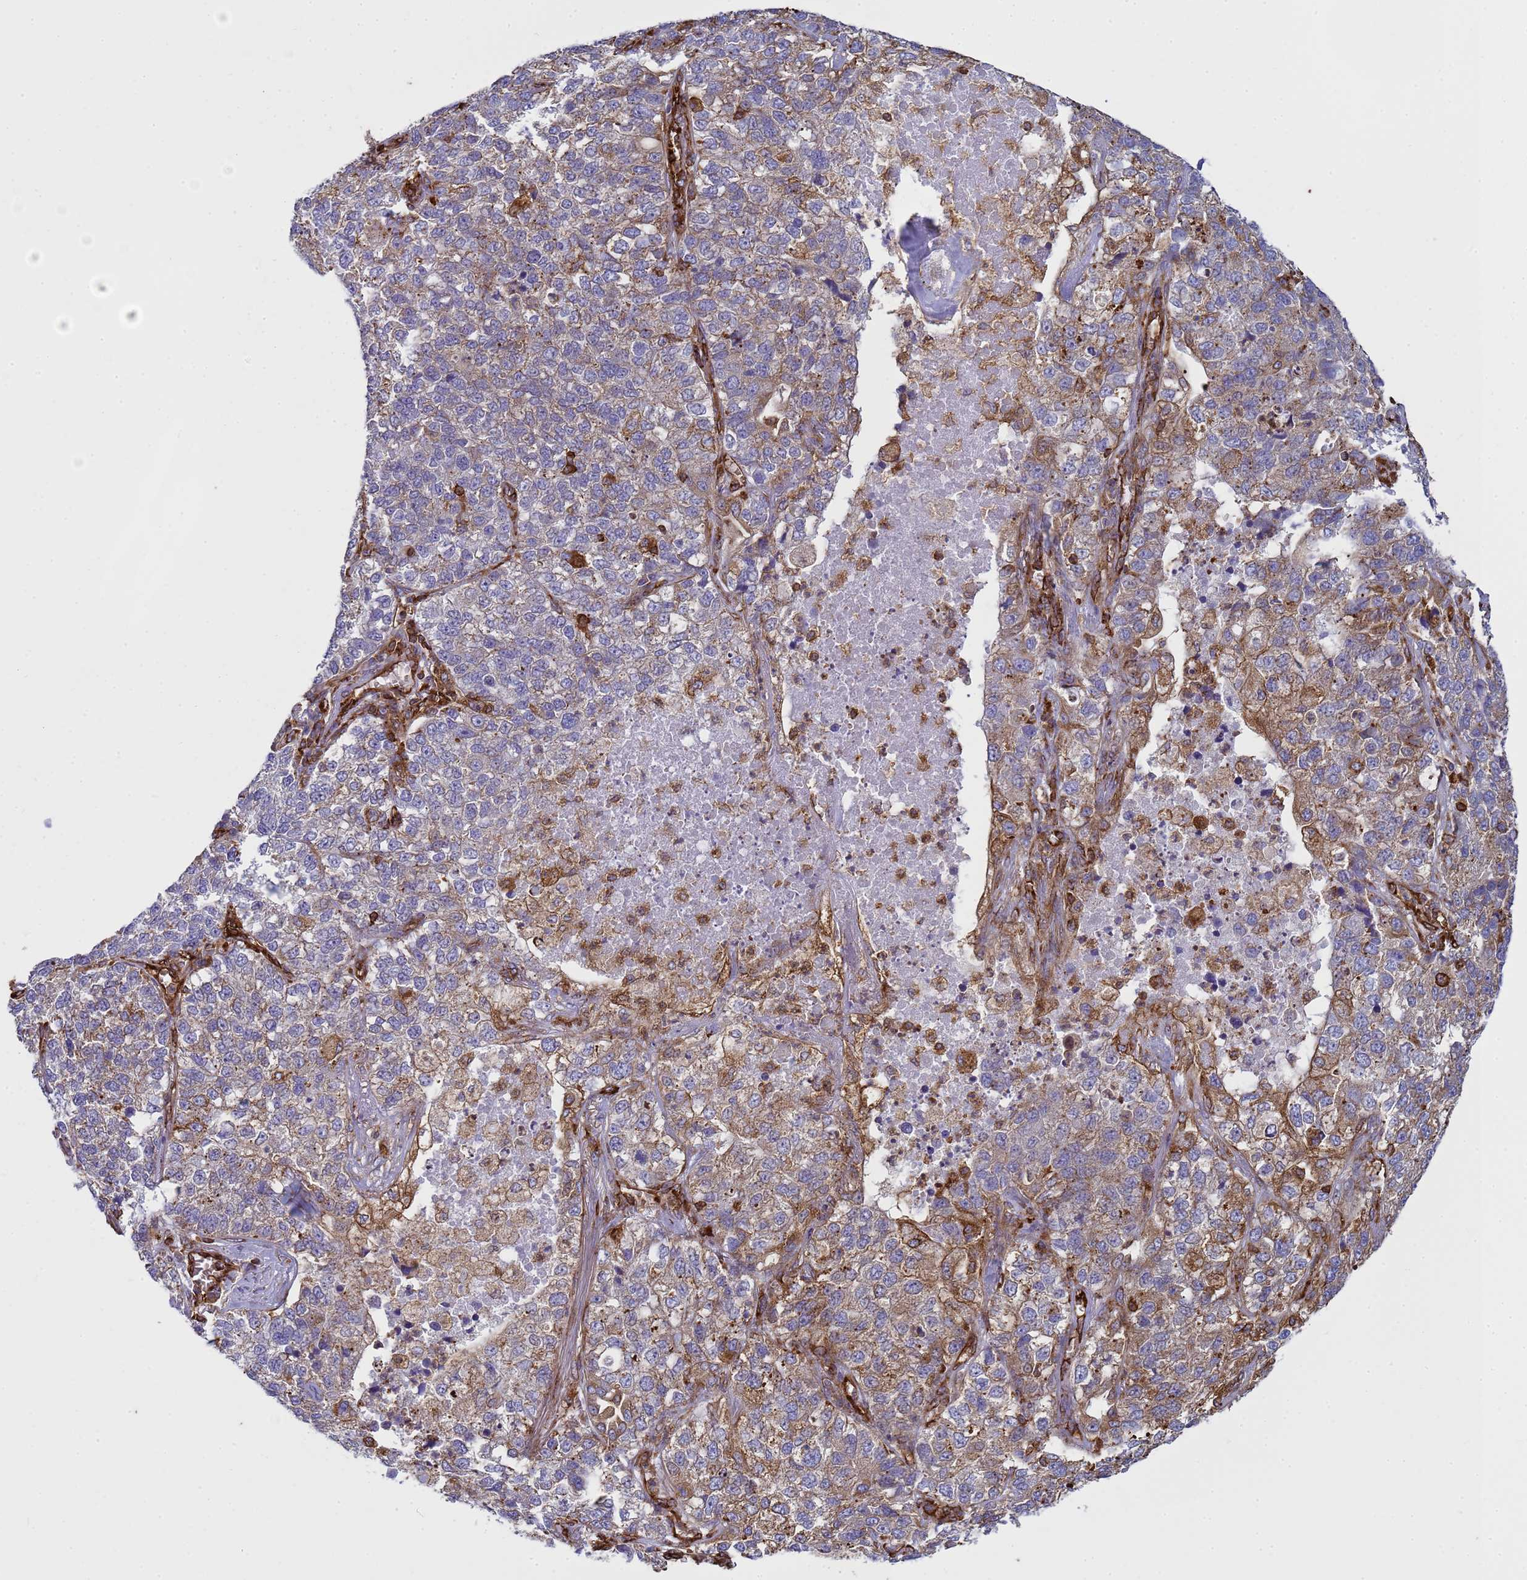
{"staining": {"intensity": "moderate", "quantity": "<25%", "location": "cytoplasmic/membranous"}, "tissue": "lung cancer", "cell_type": "Tumor cells", "image_type": "cancer", "snomed": [{"axis": "morphology", "description": "Adenocarcinoma, NOS"}, {"axis": "topography", "description": "Lung"}], "caption": "IHC staining of adenocarcinoma (lung), which displays low levels of moderate cytoplasmic/membranous positivity in approximately <25% of tumor cells indicating moderate cytoplasmic/membranous protein positivity. The staining was performed using DAB (3,3'-diaminobenzidine) (brown) for protein detection and nuclei were counterstained in hematoxylin (blue).", "gene": "ZBTB8OS", "patient": {"sex": "male", "age": 49}}